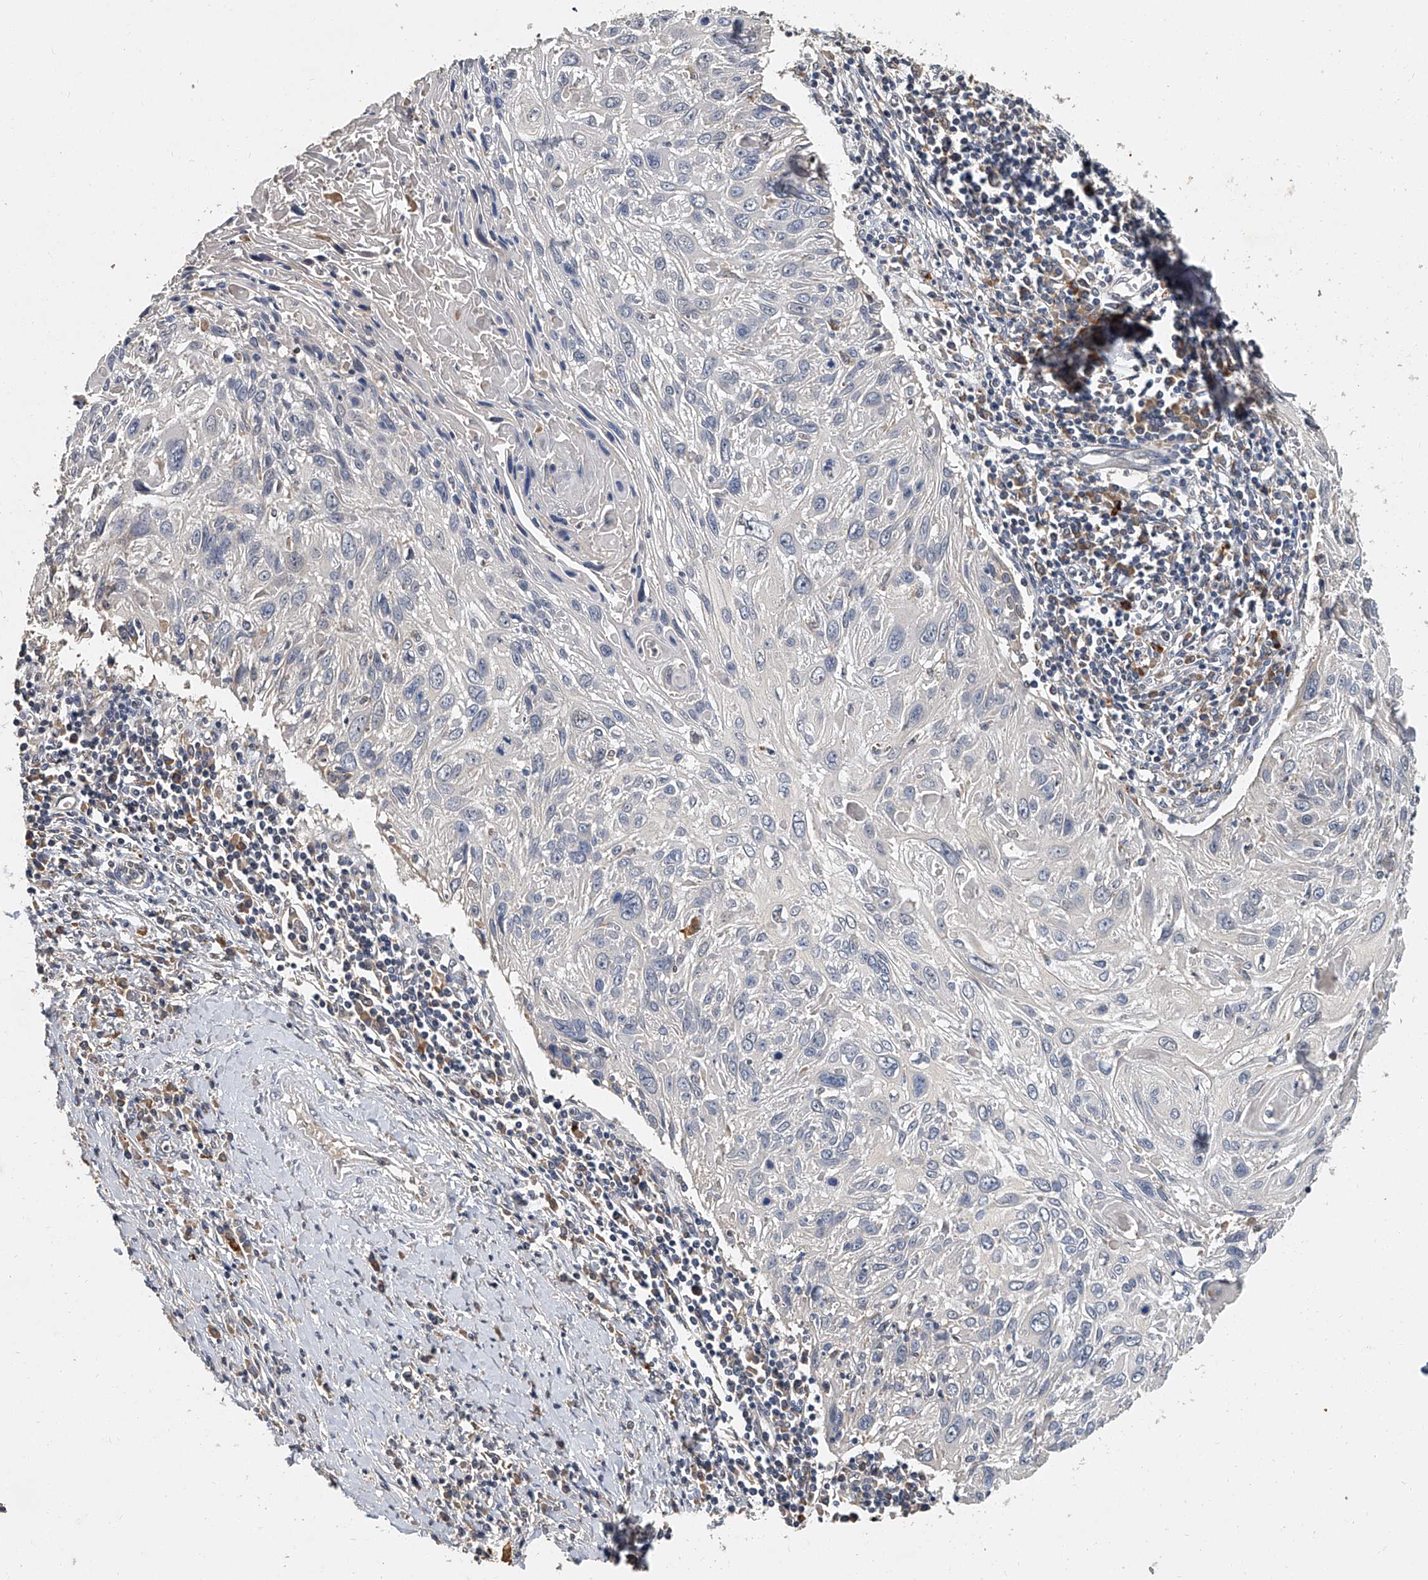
{"staining": {"intensity": "negative", "quantity": "none", "location": "none"}, "tissue": "cervical cancer", "cell_type": "Tumor cells", "image_type": "cancer", "snomed": [{"axis": "morphology", "description": "Squamous cell carcinoma, NOS"}, {"axis": "topography", "description": "Cervix"}], "caption": "Immunohistochemical staining of cervical cancer (squamous cell carcinoma) shows no significant expression in tumor cells. Brightfield microscopy of immunohistochemistry (IHC) stained with DAB (3,3'-diaminobenzidine) (brown) and hematoxylin (blue), captured at high magnification.", "gene": "JAG2", "patient": {"sex": "female", "age": 51}}